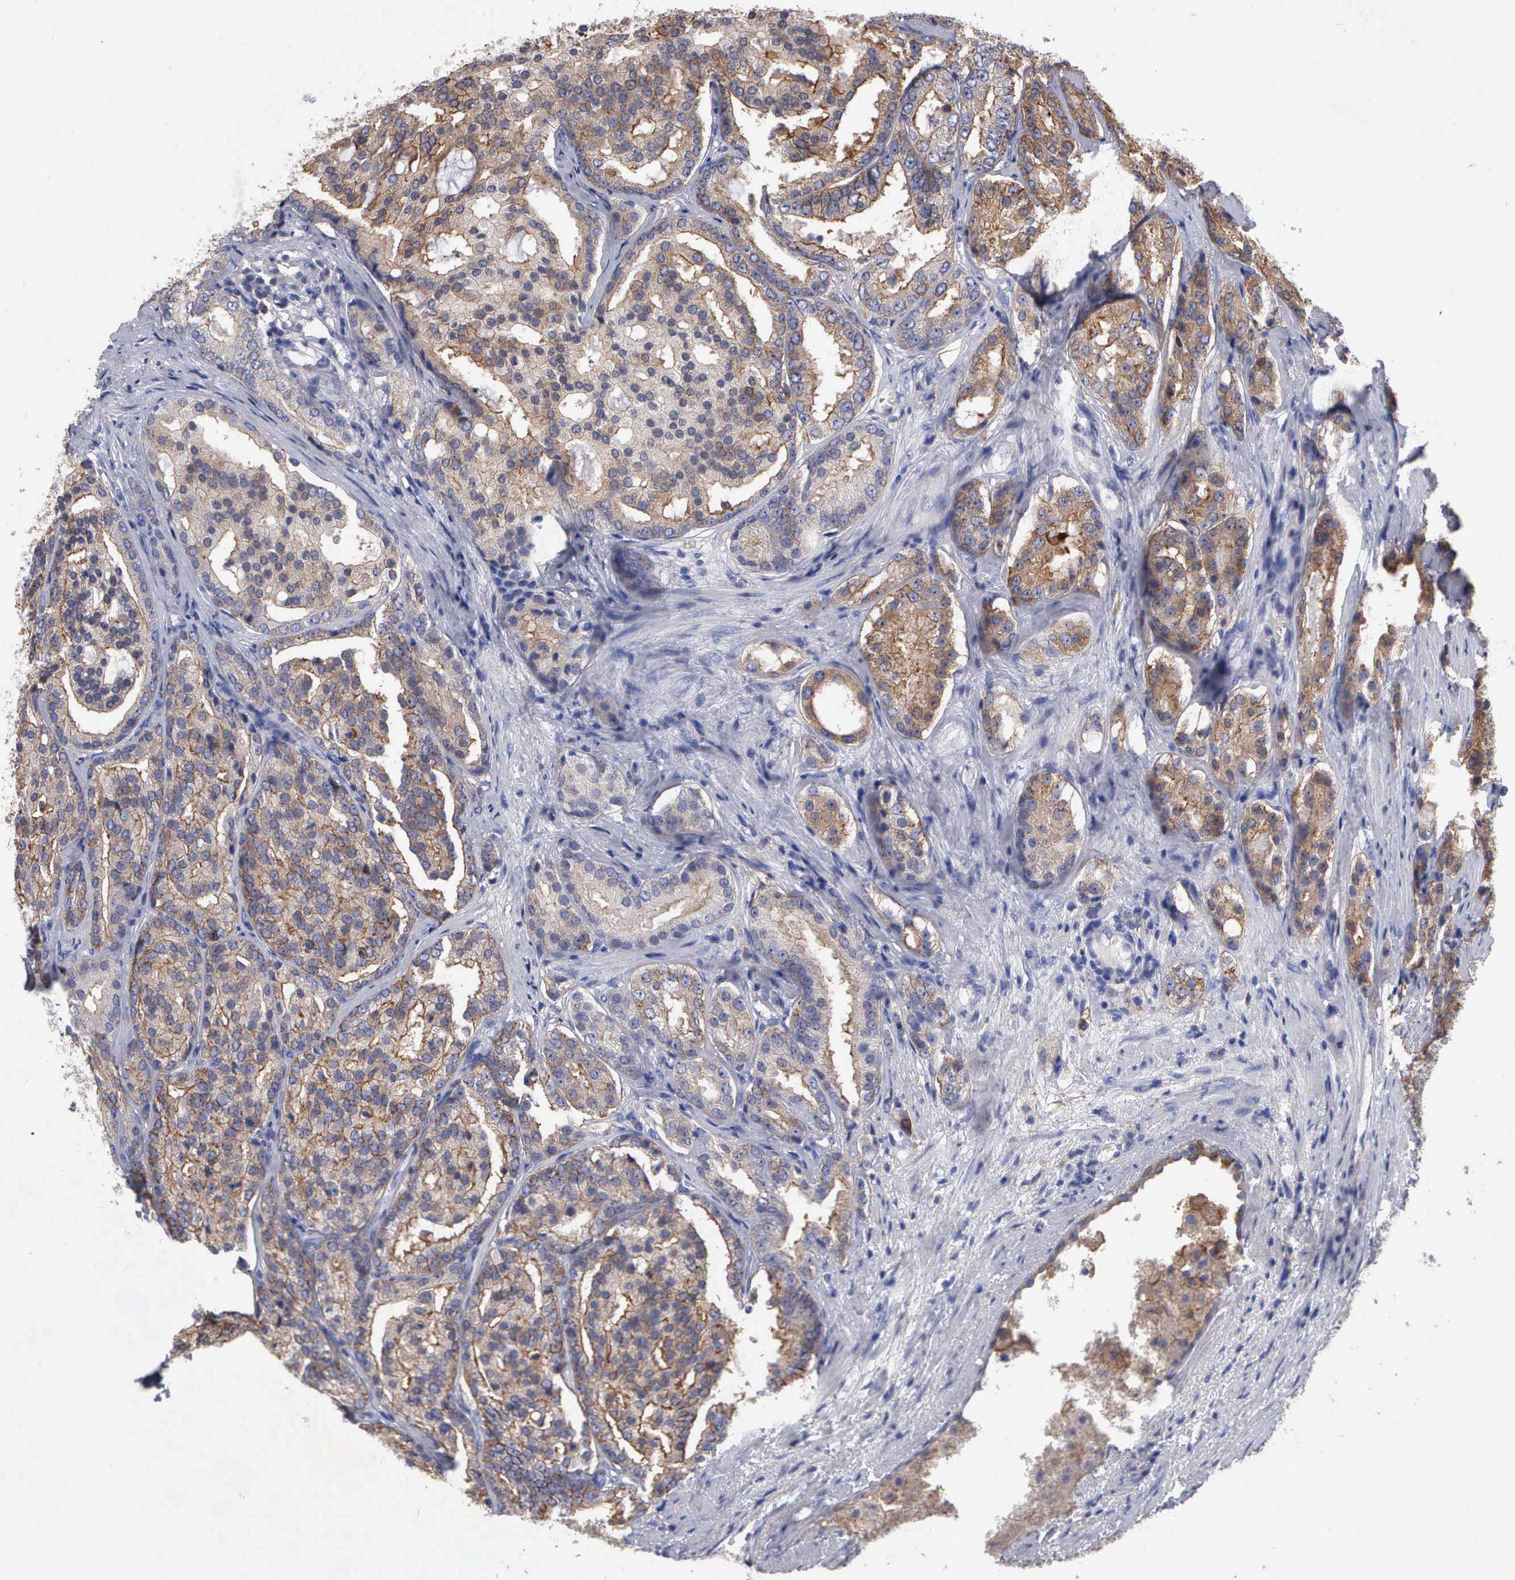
{"staining": {"intensity": "strong", "quantity": ">75%", "location": "cytoplasmic/membranous"}, "tissue": "prostate cancer", "cell_type": "Tumor cells", "image_type": "cancer", "snomed": [{"axis": "morphology", "description": "Adenocarcinoma, High grade"}, {"axis": "topography", "description": "Prostate"}], "caption": "Immunohistochemistry image of neoplastic tissue: prostate cancer (adenocarcinoma (high-grade)) stained using immunohistochemistry (IHC) reveals high levels of strong protein expression localized specifically in the cytoplasmic/membranous of tumor cells, appearing as a cytoplasmic/membranous brown color.", "gene": "PTGS2", "patient": {"sex": "male", "age": 64}}